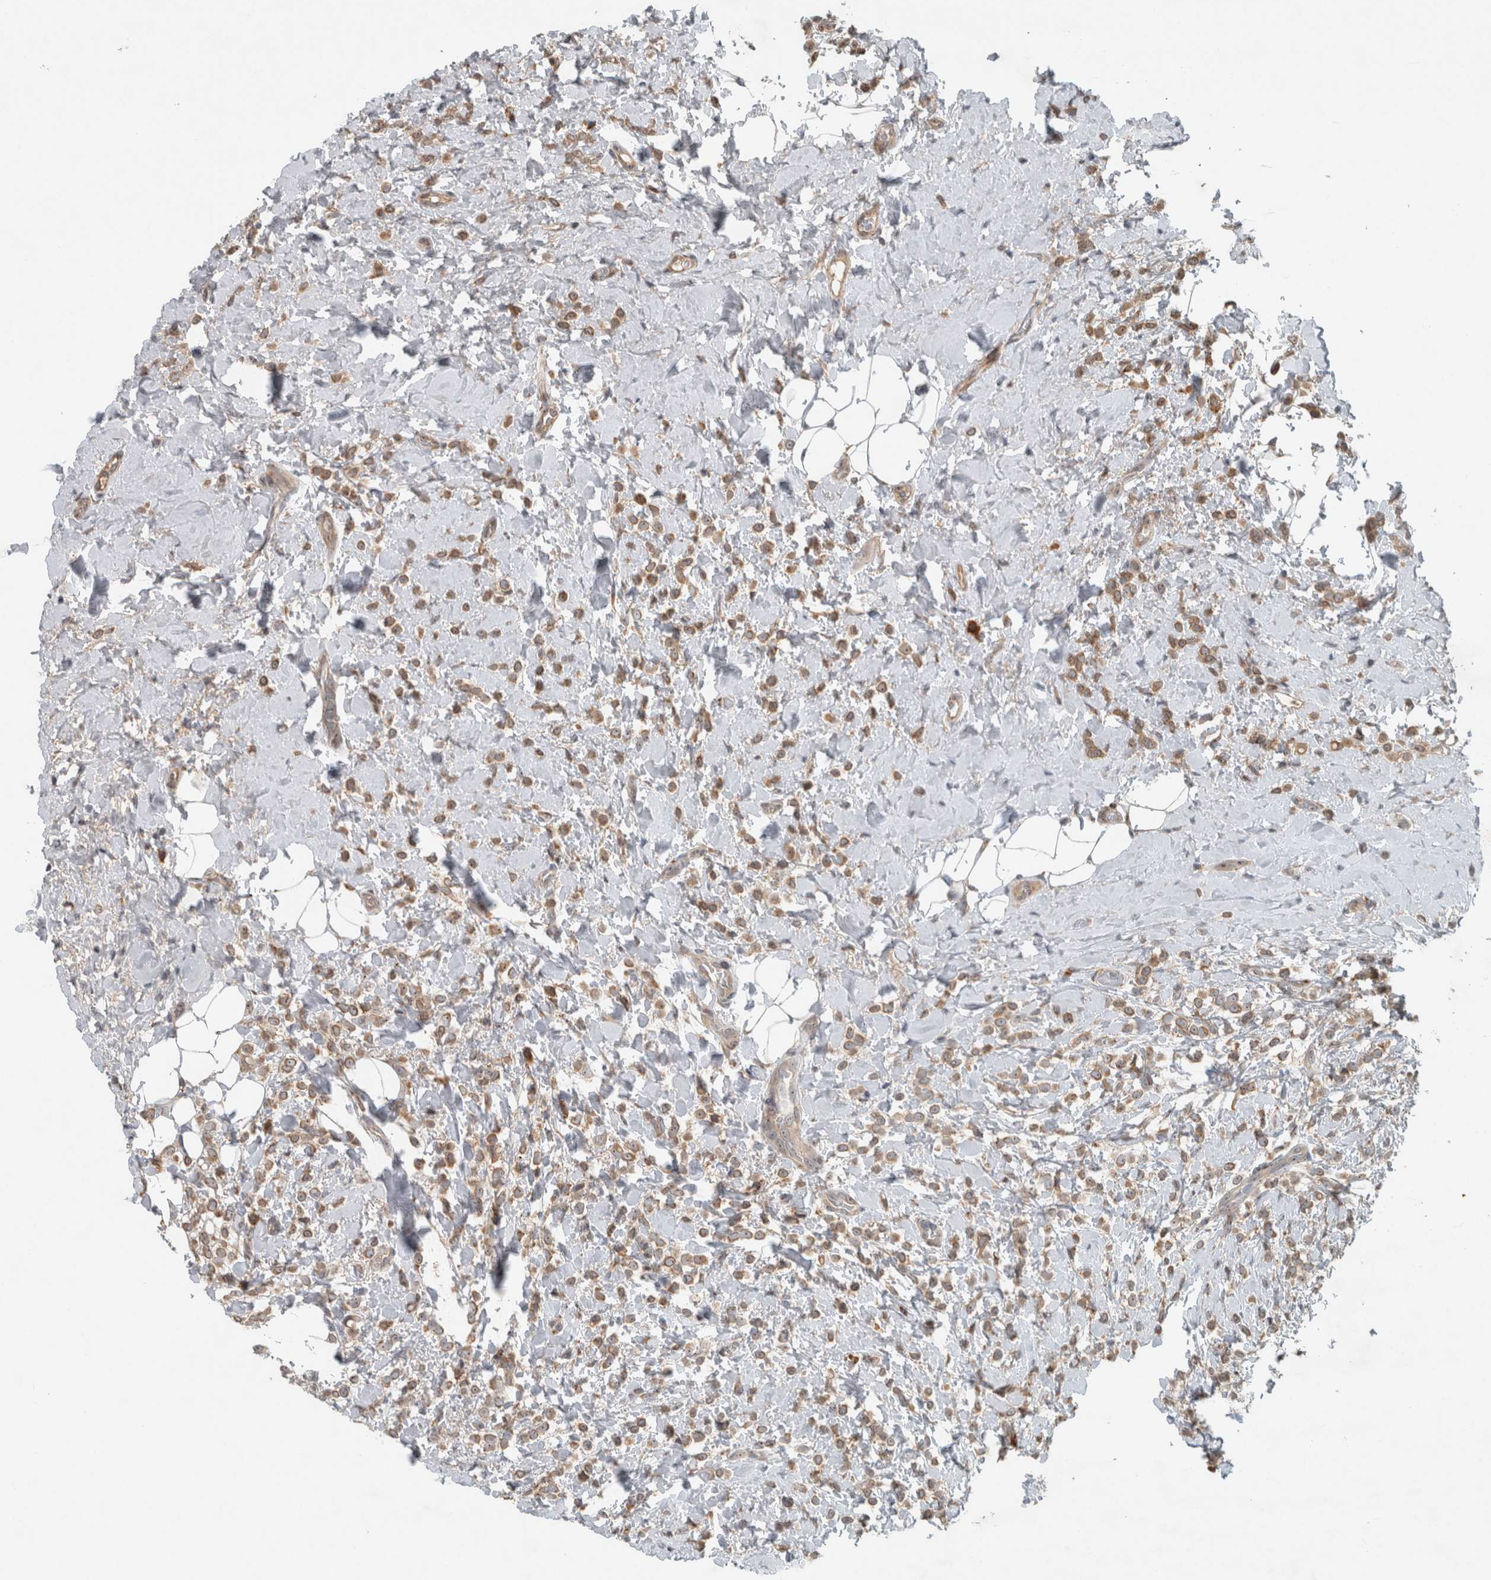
{"staining": {"intensity": "moderate", "quantity": ">75%", "location": "cytoplasmic/membranous"}, "tissue": "breast cancer", "cell_type": "Tumor cells", "image_type": "cancer", "snomed": [{"axis": "morphology", "description": "Normal tissue, NOS"}, {"axis": "morphology", "description": "Lobular carcinoma"}, {"axis": "topography", "description": "Breast"}], "caption": "Immunohistochemical staining of breast lobular carcinoma shows moderate cytoplasmic/membranous protein expression in about >75% of tumor cells.", "gene": "GPR137B", "patient": {"sex": "female", "age": 50}}